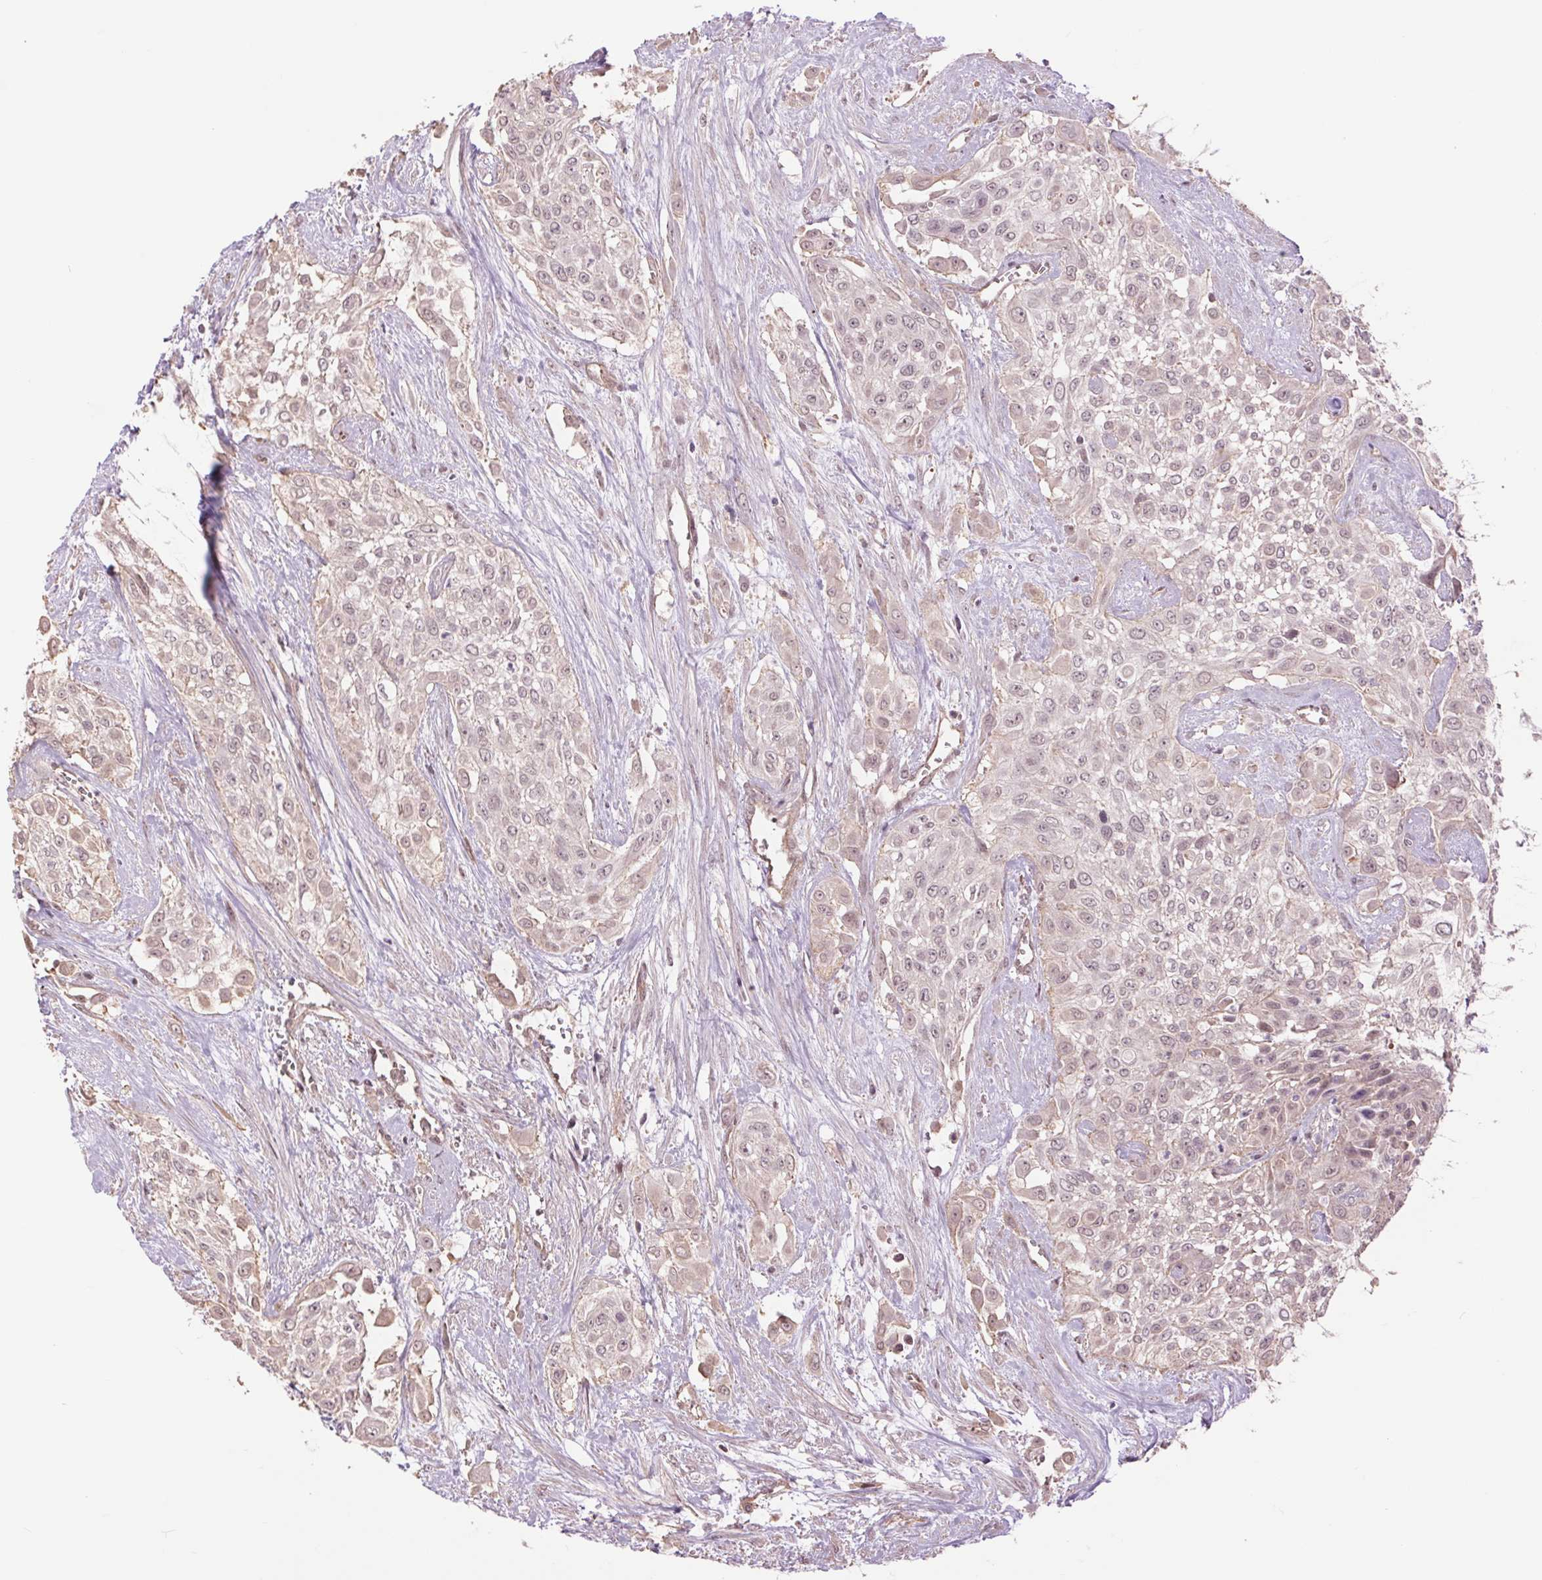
{"staining": {"intensity": "negative", "quantity": "none", "location": "none"}, "tissue": "urothelial cancer", "cell_type": "Tumor cells", "image_type": "cancer", "snomed": [{"axis": "morphology", "description": "Urothelial carcinoma, High grade"}, {"axis": "topography", "description": "Urinary bladder"}], "caption": "Micrograph shows no significant protein expression in tumor cells of urothelial carcinoma (high-grade).", "gene": "PALM", "patient": {"sex": "male", "age": 57}}